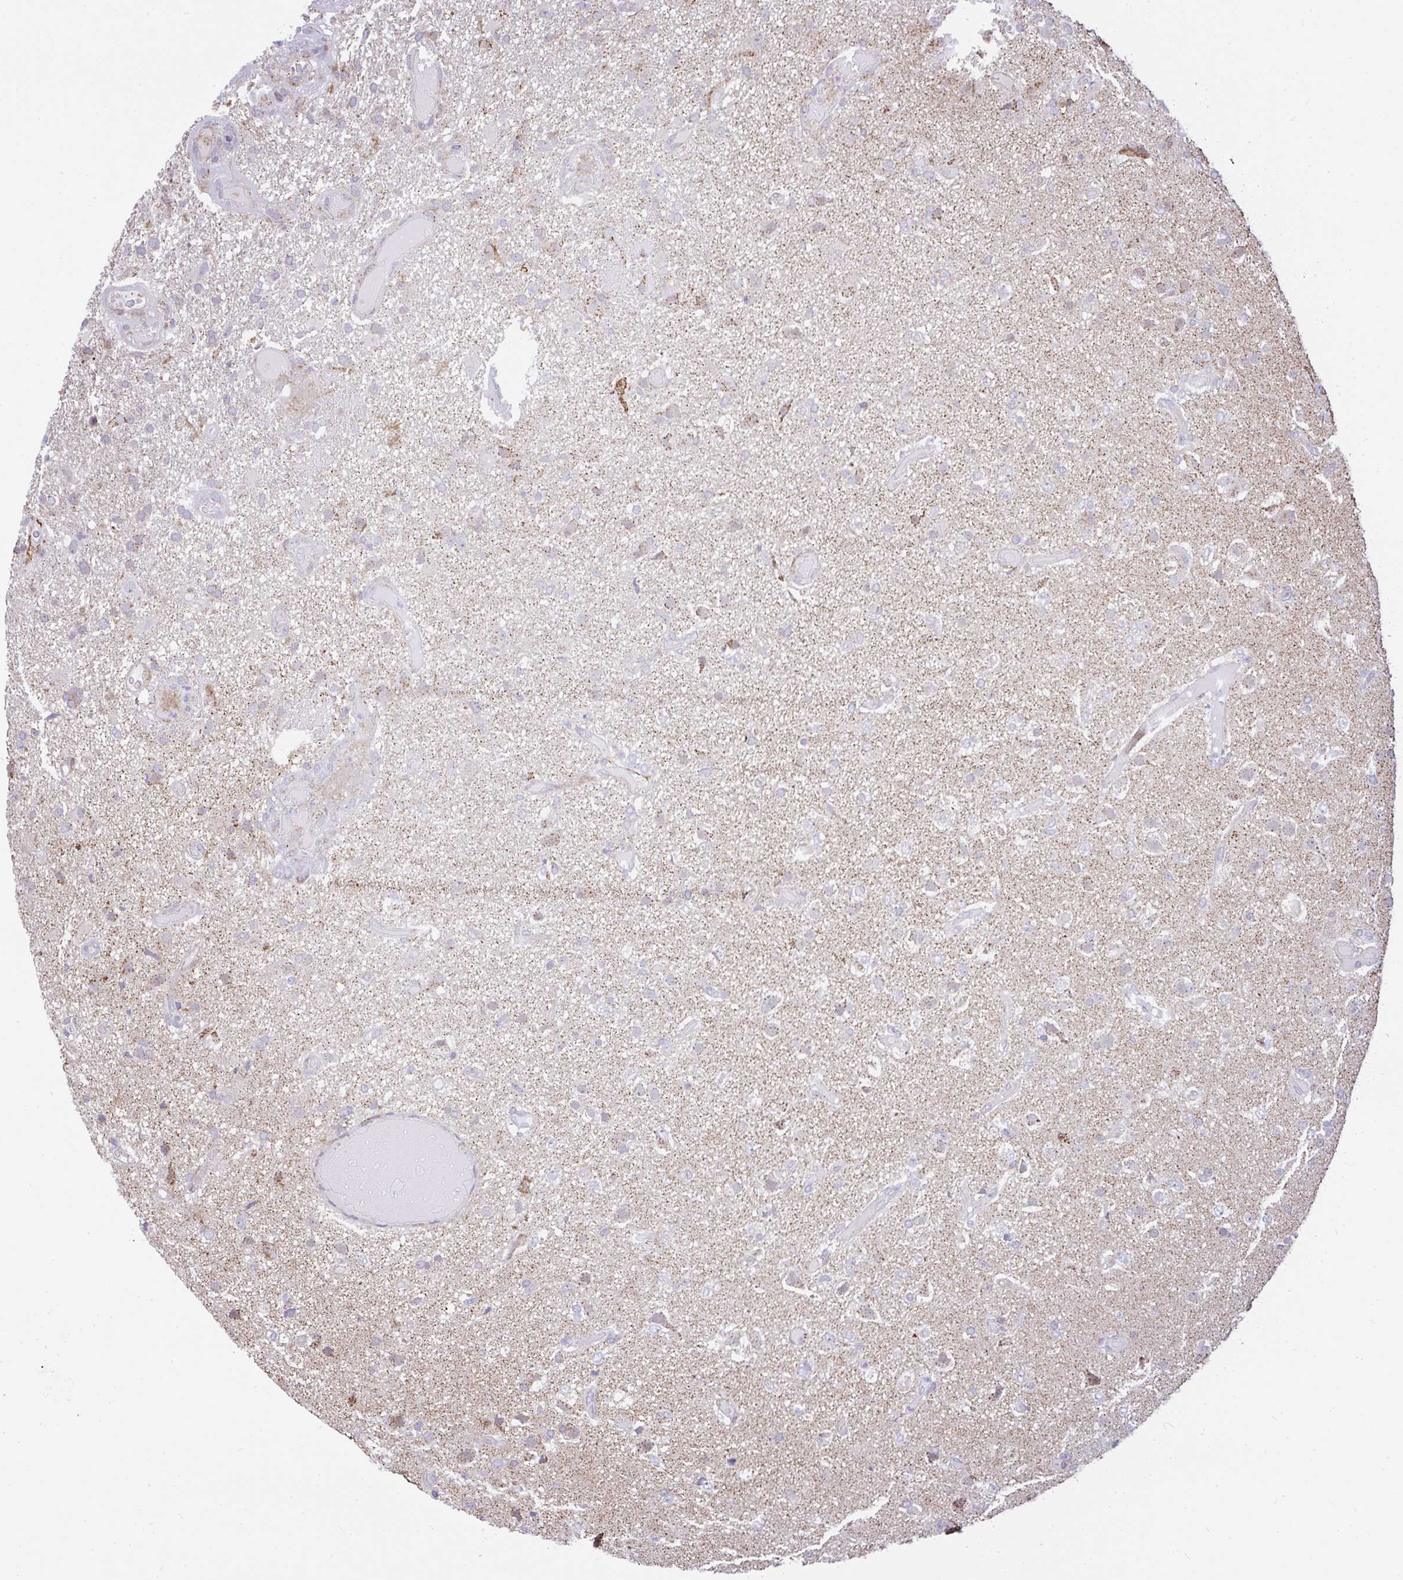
{"staining": {"intensity": "moderate", "quantity": "<25%", "location": "cytoplasmic/membranous"}, "tissue": "glioma", "cell_type": "Tumor cells", "image_type": "cancer", "snomed": [{"axis": "morphology", "description": "Glioma, malignant, High grade"}, {"axis": "topography", "description": "Brain"}], "caption": "This photomicrograph reveals immunohistochemistry (IHC) staining of malignant glioma (high-grade), with low moderate cytoplasmic/membranous staining in about <25% of tumor cells.", "gene": "SRRM4", "patient": {"sex": "female", "age": 74}}